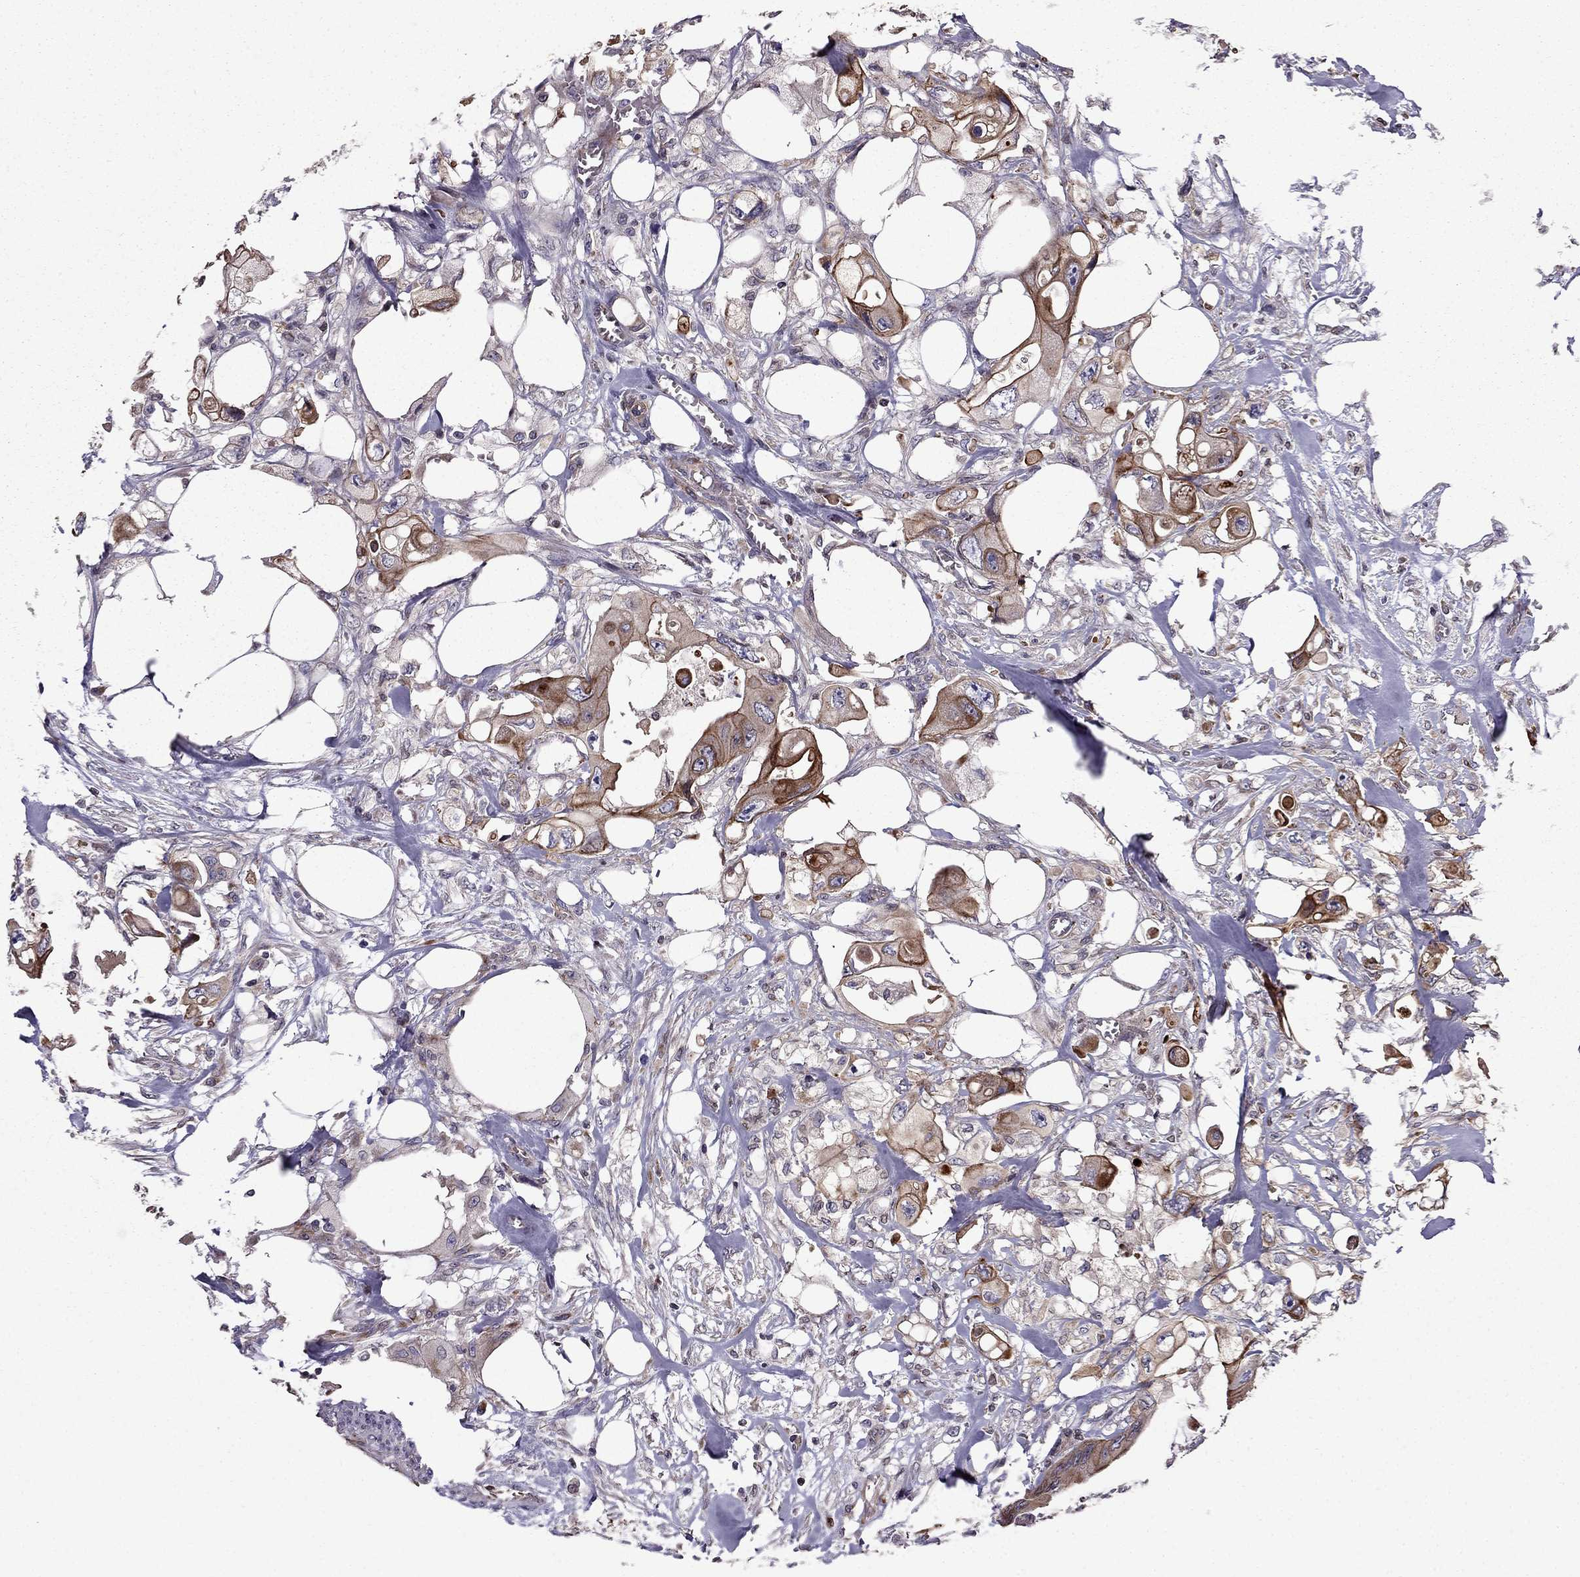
{"staining": {"intensity": "moderate", "quantity": "25%-75%", "location": "cytoplasmic/membranous"}, "tissue": "colorectal cancer", "cell_type": "Tumor cells", "image_type": "cancer", "snomed": [{"axis": "morphology", "description": "Adenocarcinoma, NOS"}, {"axis": "topography", "description": "Rectum"}], "caption": "Immunohistochemistry (IHC) (DAB) staining of adenocarcinoma (colorectal) demonstrates moderate cytoplasmic/membranous protein positivity in approximately 25%-75% of tumor cells. Immunohistochemistry stains the protein of interest in brown and the nuclei are stained blue.", "gene": "CDC42BPA", "patient": {"sex": "male", "age": 63}}